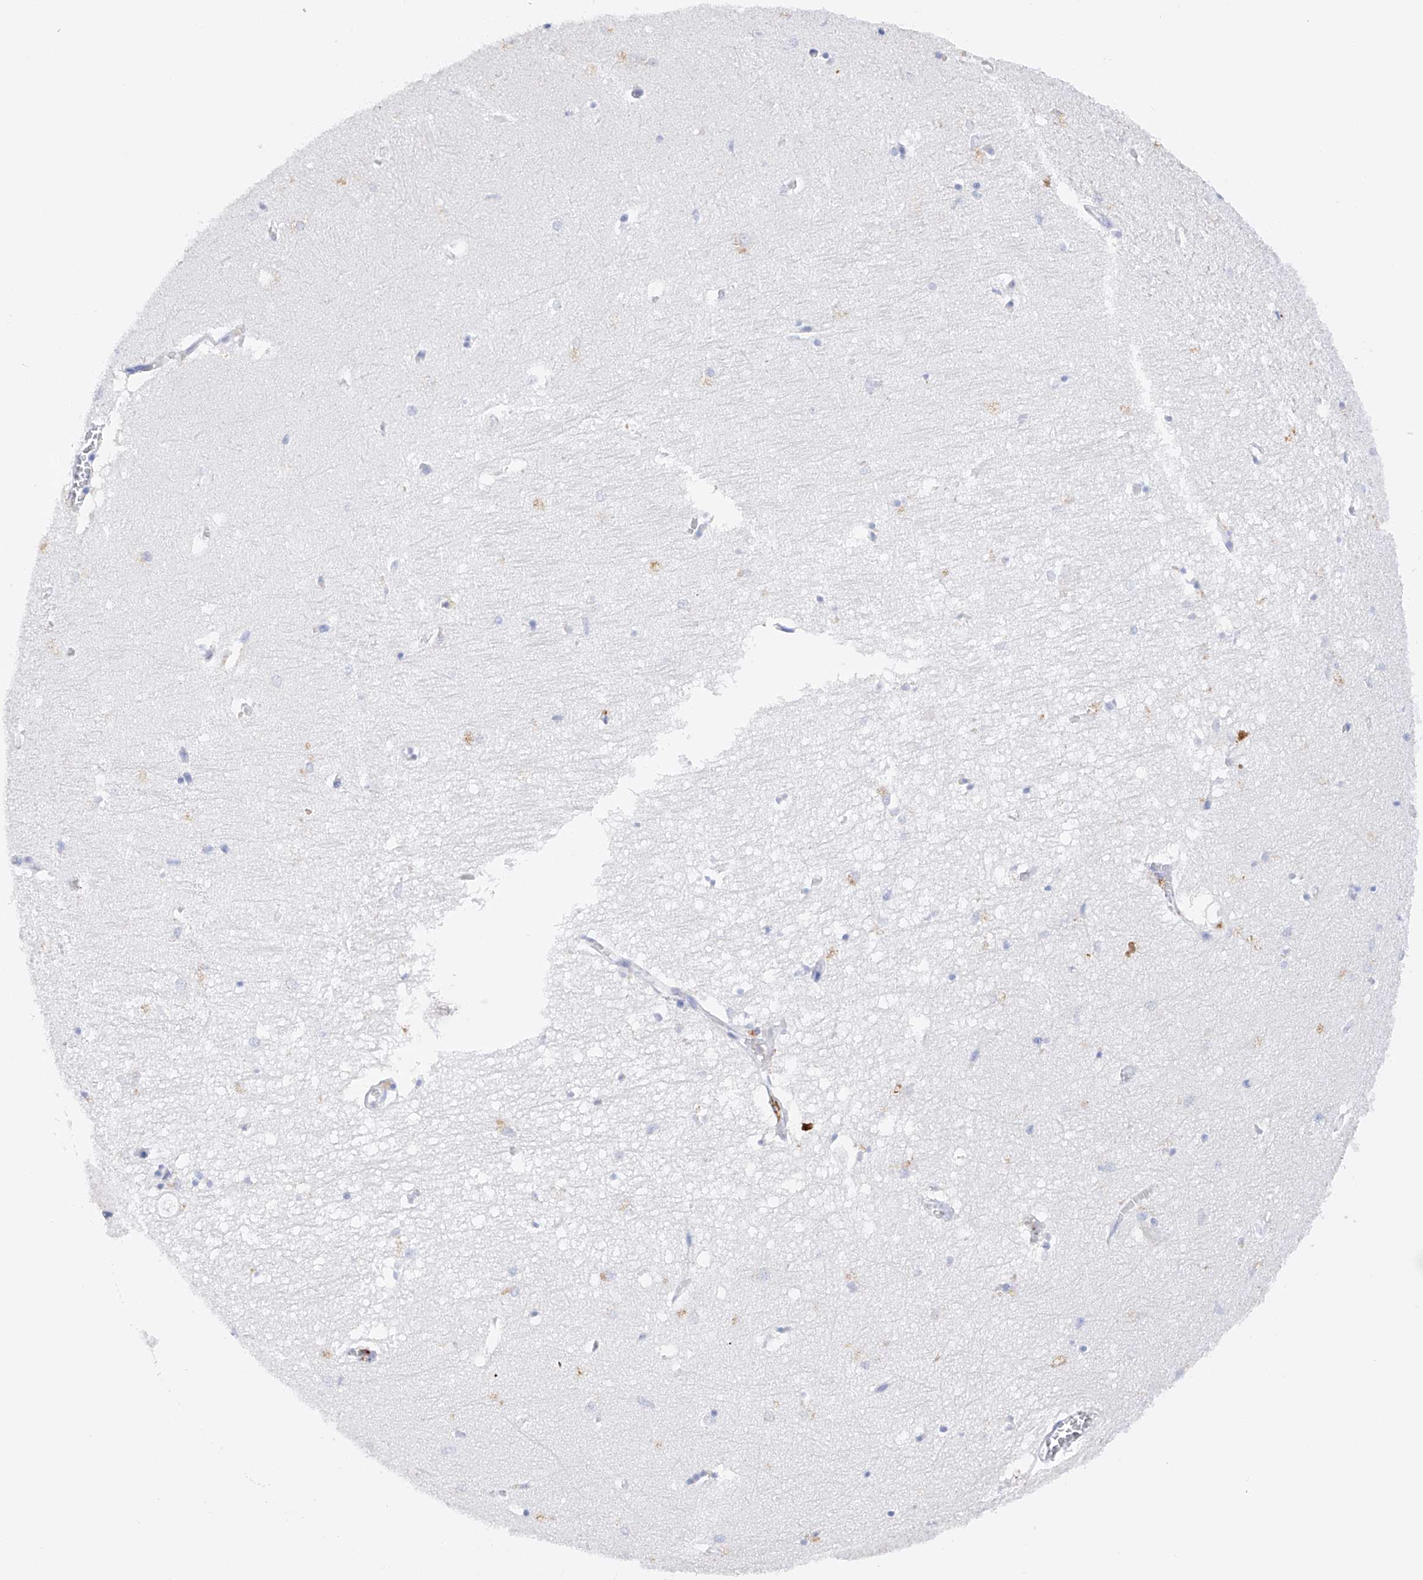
{"staining": {"intensity": "negative", "quantity": "none", "location": "none"}, "tissue": "hippocampus", "cell_type": "Glial cells", "image_type": "normal", "snomed": [{"axis": "morphology", "description": "Normal tissue, NOS"}, {"axis": "topography", "description": "Hippocampus"}], "caption": "A histopathology image of human hippocampus is negative for staining in glial cells. The staining was performed using DAB (3,3'-diaminobenzidine) to visualize the protein expression in brown, while the nuclei were stained in blue with hematoxylin (Magnification: 20x).", "gene": "PDIA5", "patient": {"sex": "female", "age": 64}}